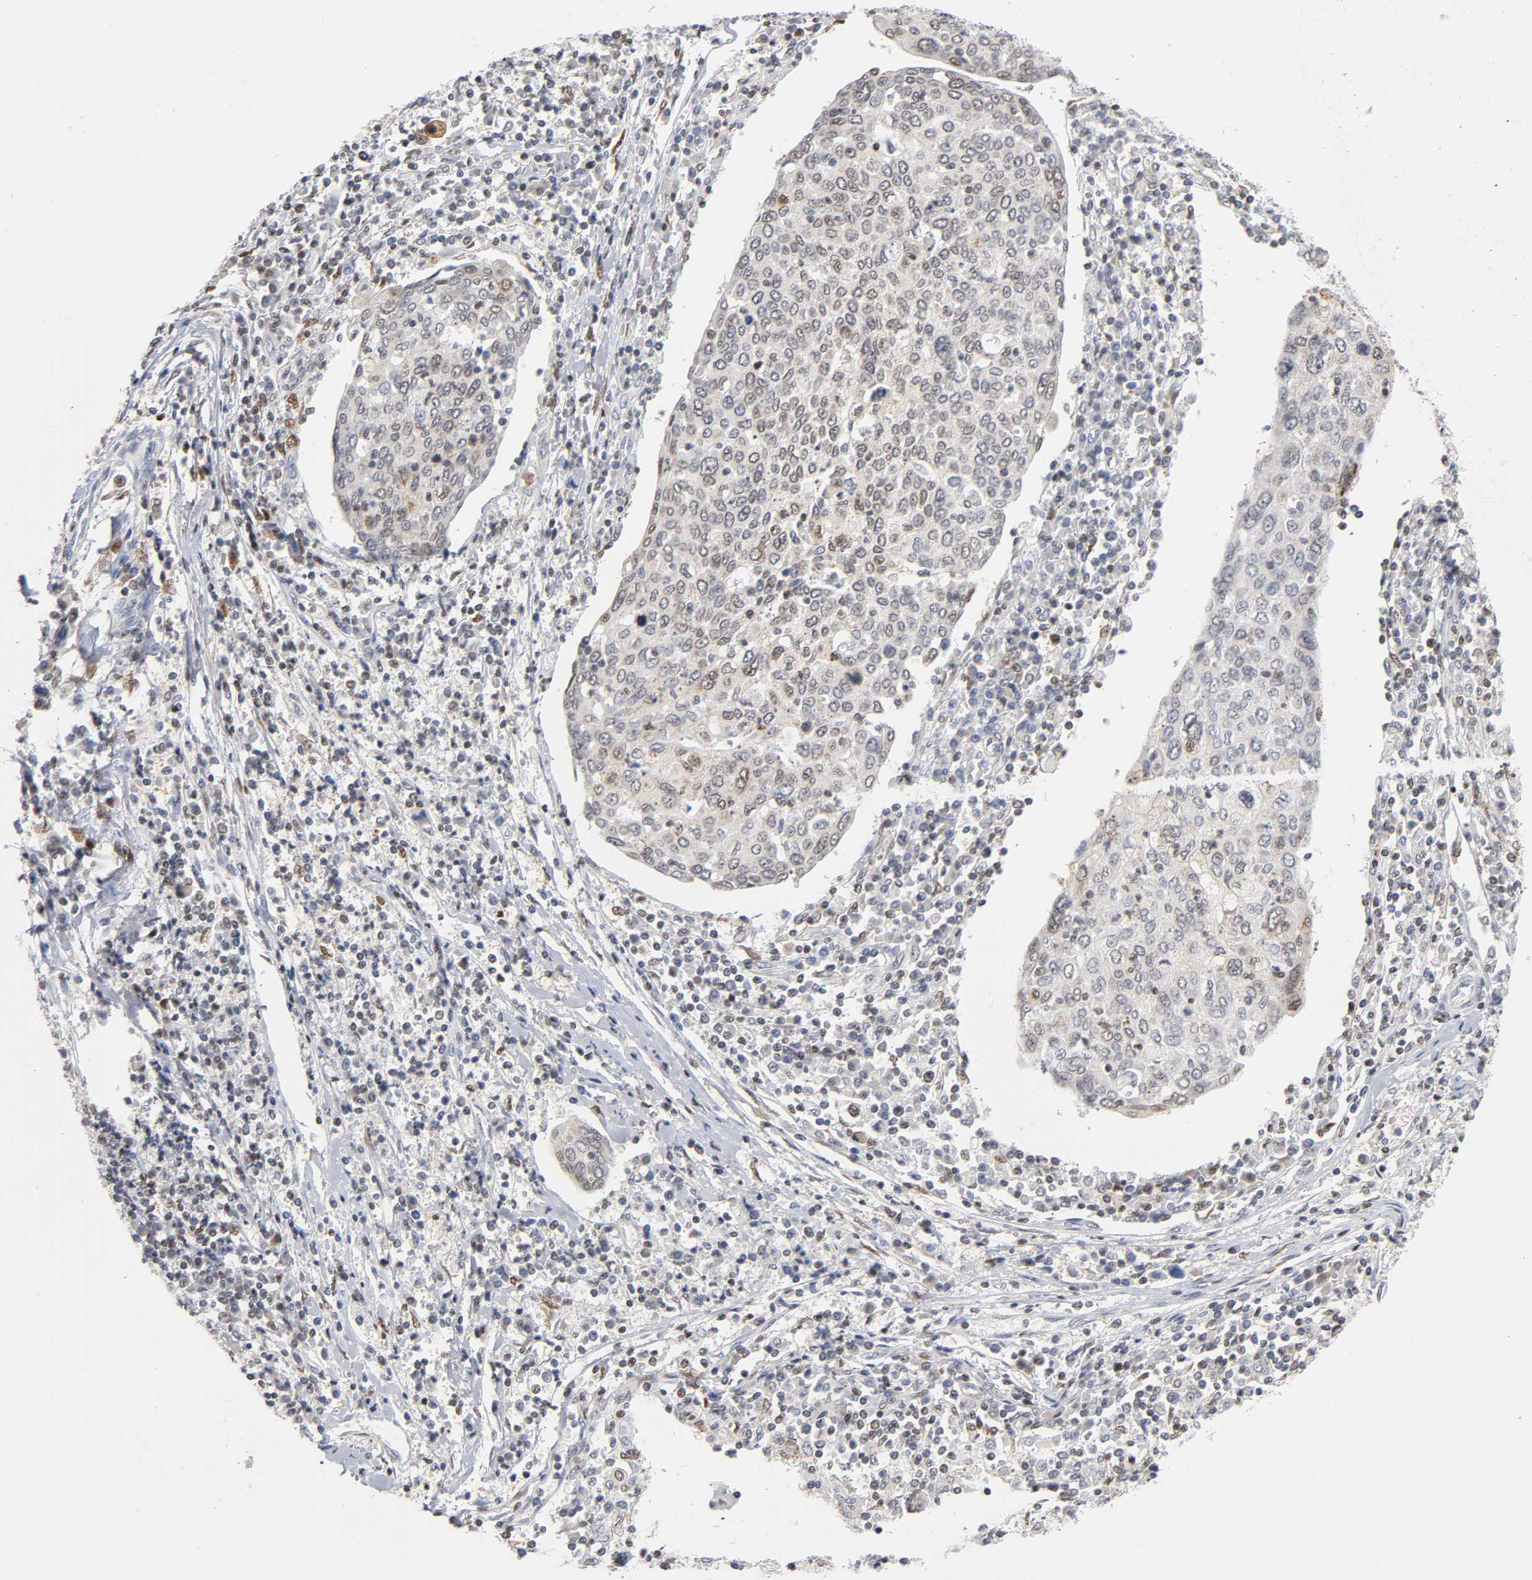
{"staining": {"intensity": "weak", "quantity": "25%-75%", "location": "nuclear"}, "tissue": "cervical cancer", "cell_type": "Tumor cells", "image_type": "cancer", "snomed": [{"axis": "morphology", "description": "Squamous cell carcinoma, NOS"}, {"axis": "topography", "description": "Cervix"}], "caption": "Human cervical cancer stained with a brown dye reveals weak nuclear positive expression in approximately 25%-75% of tumor cells.", "gene": "RUNX1", "patient": {"sex": "female", "age": 40}}